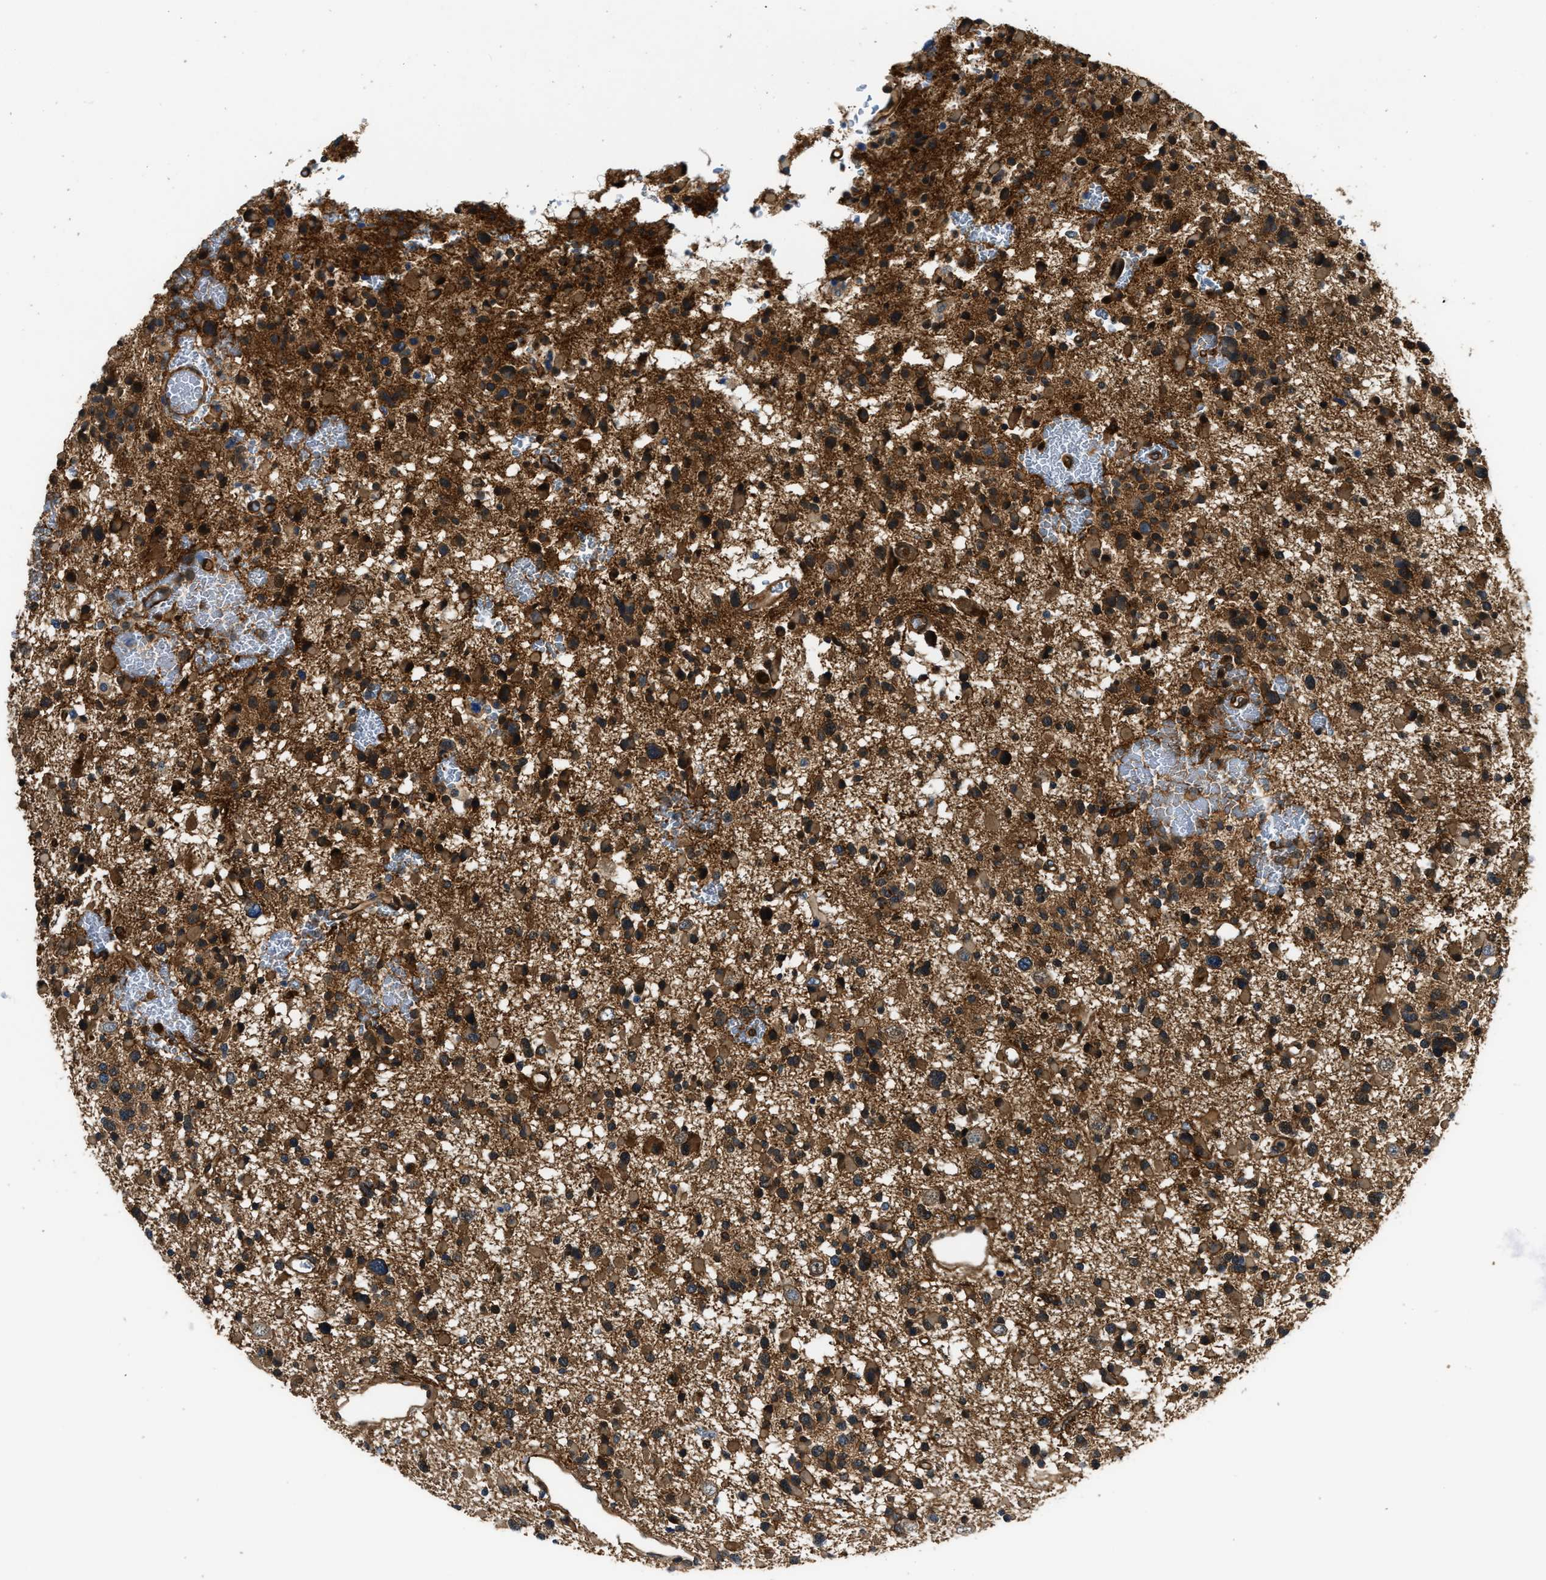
{"staining": {"intensity": "moderate", "quantity": ">75%", "location": "cytoplasmic/membranous"}, "tissue": "glioma", "cell_type": "Tumor cells", "image_type": "cancer", "snomed": [{"axis": "morphology", "description": "Glioma, malignant, Low grade"}, {"axis": "topography", "description": "Brain"}], "caption": "About >75% of tumor cells in glioma exhibit moderate cytoplasmic/membranous protein positivity as visualized by brown immunohistochemical staining.", "gene": "COPS2", "patient": {"sex": "female", "age": 22}}